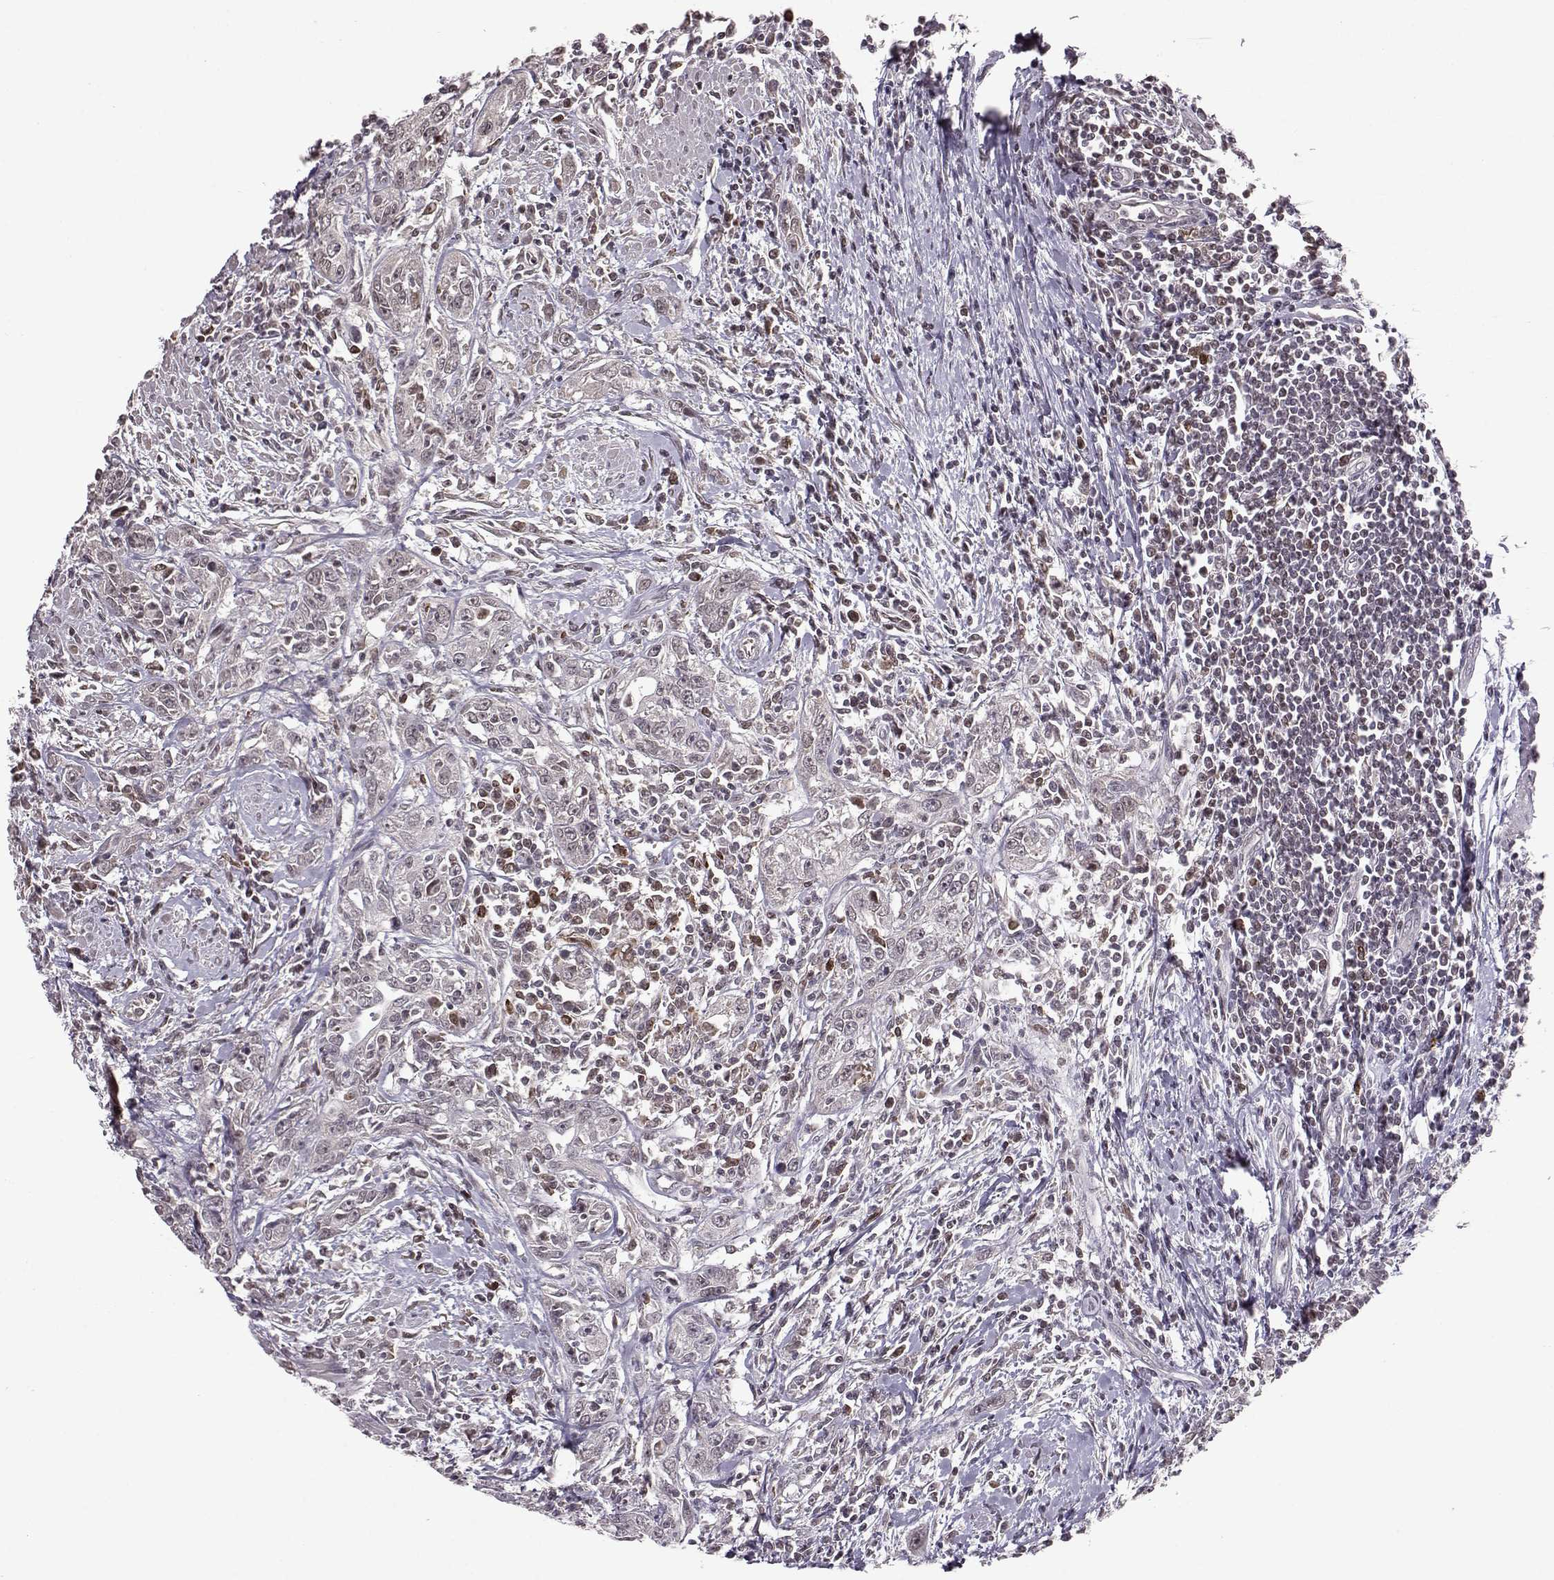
{"staining": {"intensity": "weak", "quantity": "25%-75%", "location": "cytoplasmic/membranous"}, "tissue": "urothelial cancer", "cell_type": "Tumor cells", "image_type": "cancer", "snomed": [{"axis": "morphology", "description": "Urothelial carcinoma, High grade"}, {"axis": "topography", "description": "Urinary bladder"}], "caption": "A histopathology image showing weak cytoplasmic/membranous positivity in approximately 25%-75% of tumor cells in urothelial cancer, as visualized by brown immunohistochemical staining.", "gene": "ELOVL5", "patient": {"sex": "male", "age": 83}}